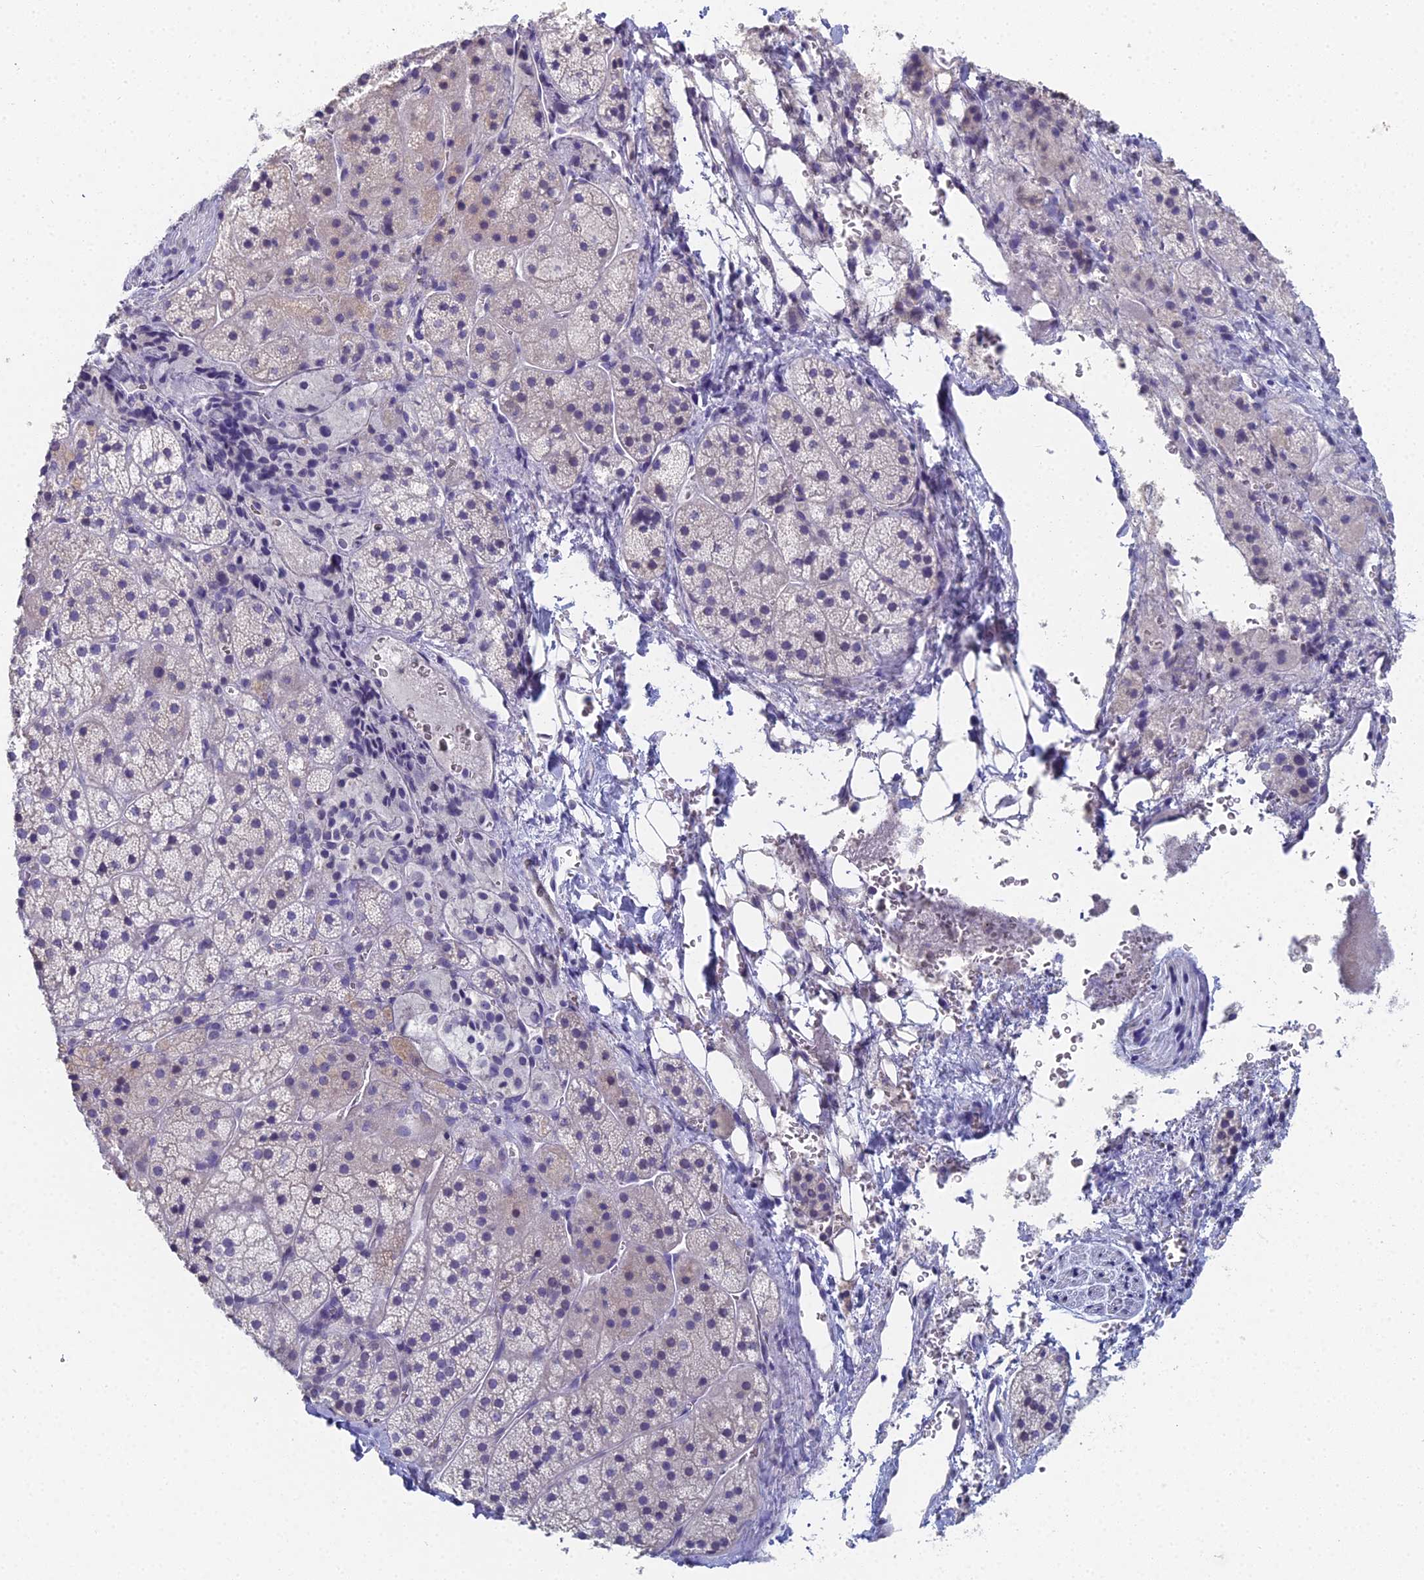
{"staining": {"intensity": "negative", "quantity": "none", "location": "none"}, "tissue": "adrenal gland", "cell_type": "Glandular cells", "image_type": "normal", "snomed": [{"axis": "morphology", "description": "Normal tissue, NOS"}, {"axis": "topography", "description": "Adrenal gland"}], "caption": "This image is of benign adrenal gland stained with immunohistochemistry (IHC) to label a protein in brown with the nuclei are counter-stained blue. There is no positivity in glandular cells.", "gene": "PRR22", "patient": {"sex": "female", "age": 44}}